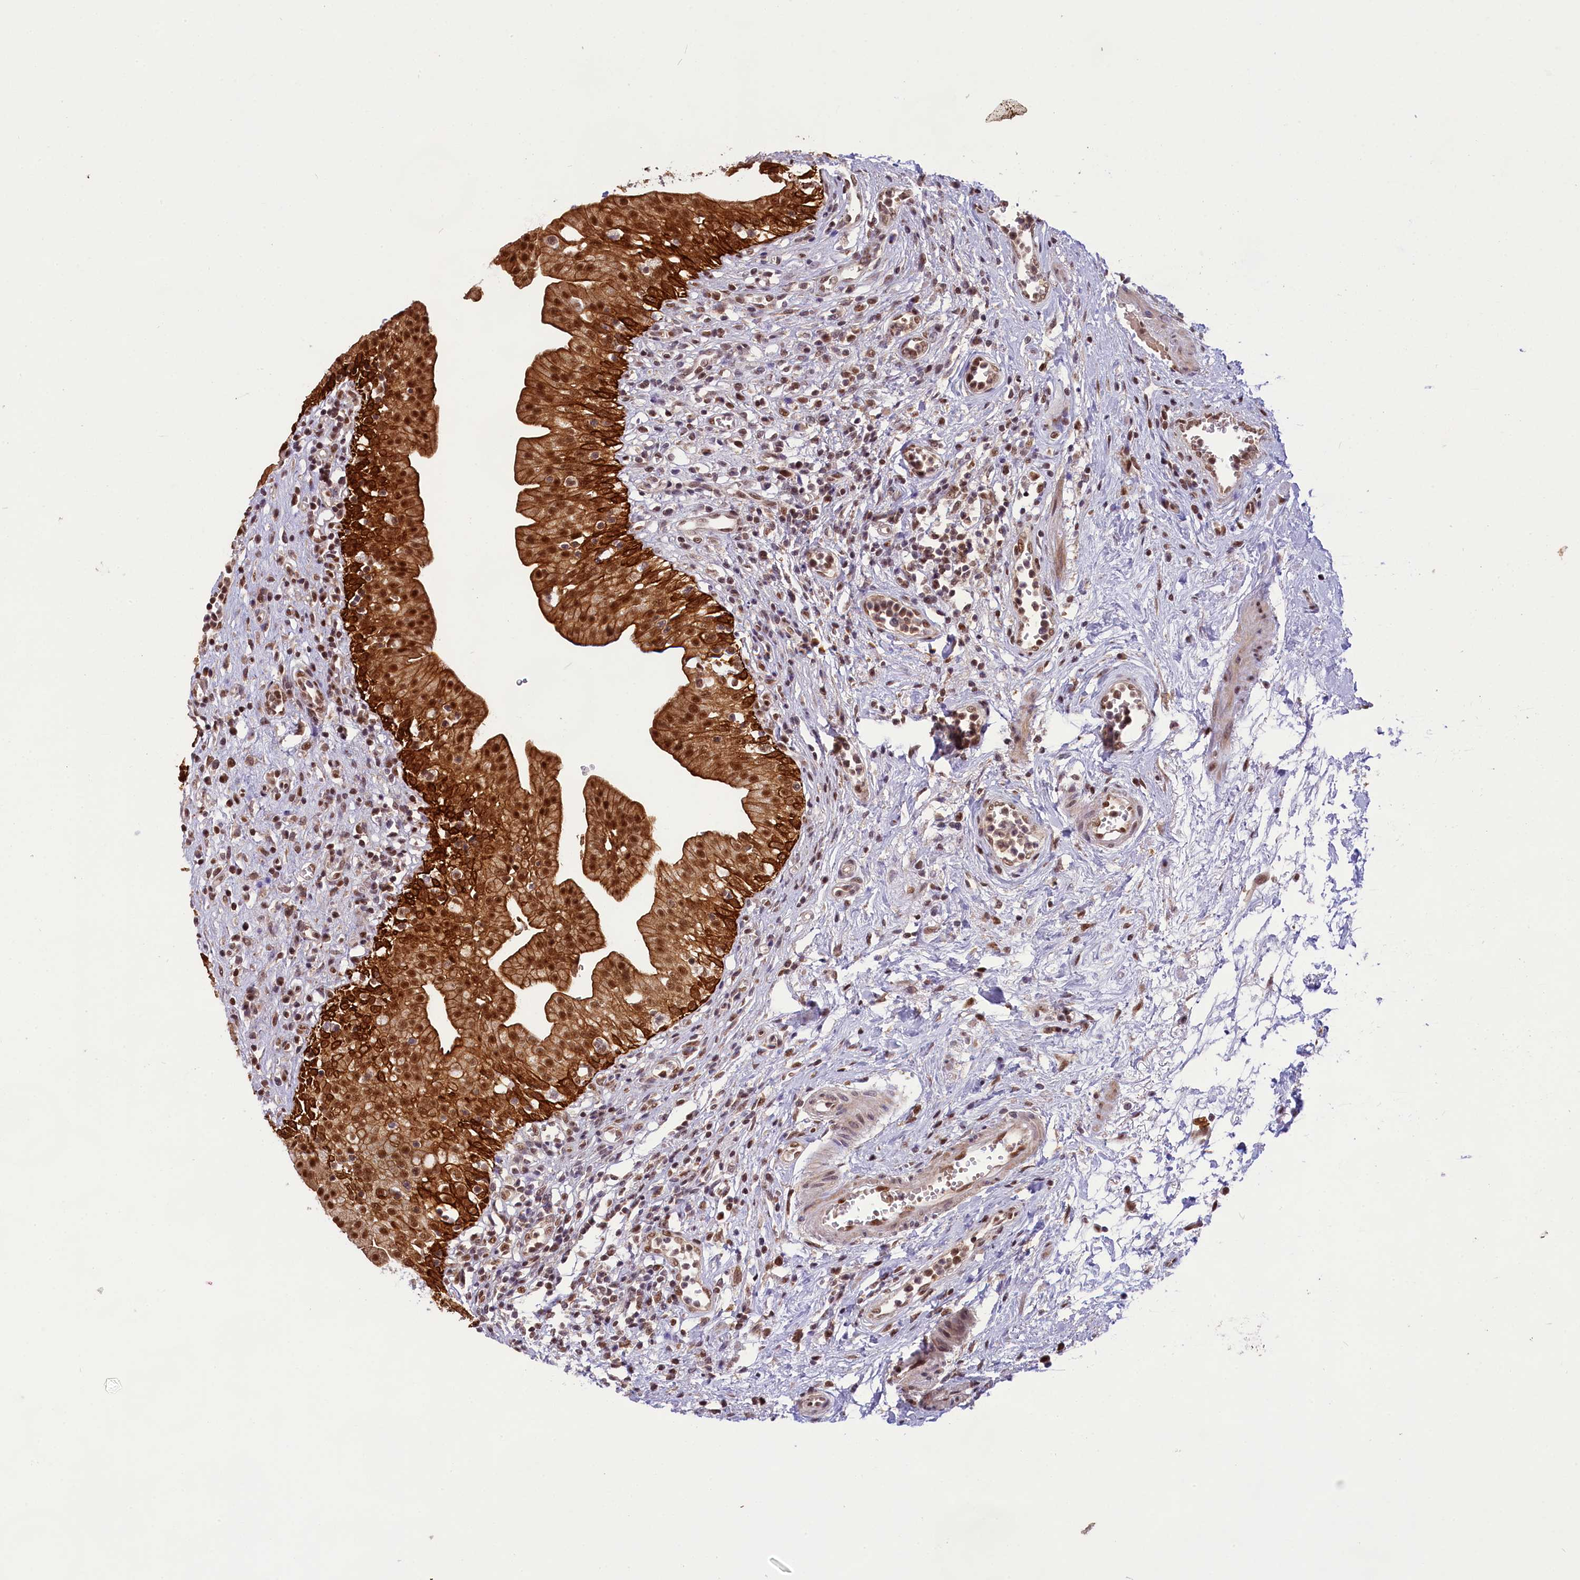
{"staining": {"intensity": "strong", "quantity": ">75%", "location": "cytoplasmic/membranous,nuclear"}, "tissue": "urinary bladder", "cell_type": "Urothelial cells", "image_type": "normal", "snomed": [{"axis": "morphology", "description": "Normal tissue, NOS"}, {"axis": "morphology", "description": "Inflammation, NOS"}, {"axis": "topography", "description": "Urinary bladder"}], "caption": "IHC of benign human urinary bladder exhibits high levels of strong cytoplasmic/membranous,nuclear expression in approximately >75% of urothelial cells.", "gene": "CARD8", "patient": {"sex": "male", "age": 63}}